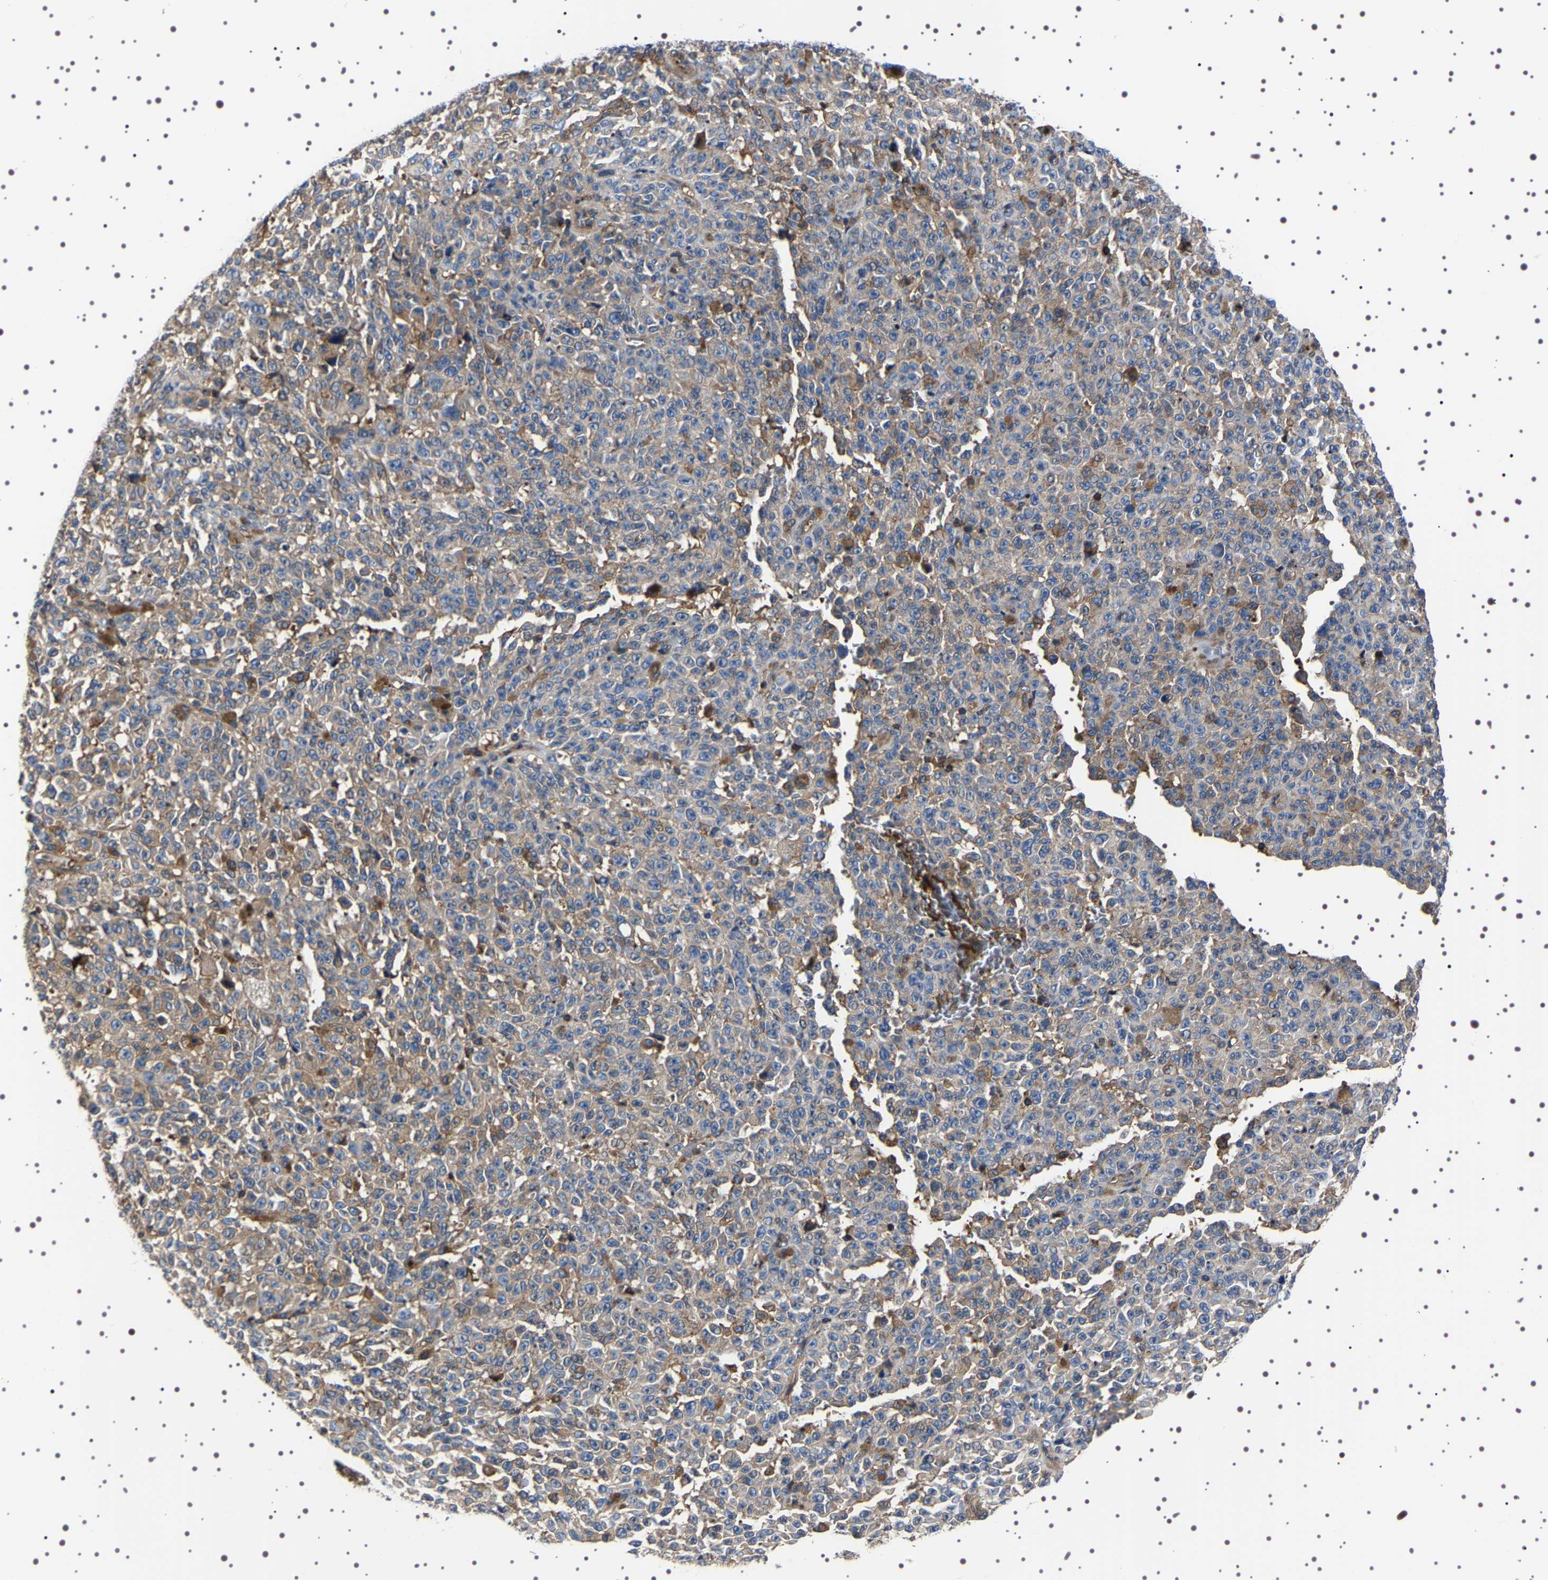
{"staining": {"intensity": "weak", "quantity": "<25%", "location": "cytoplasmic/membranous"}, "tissue": "melanoma", "cell_type": "Tumor cells", "image_type": "cancer", "snomed": [{"axis": "morphology", "description": "Malignant melanoma, NOS"}, {"axis": "topography", "description": "Skin"}], "caption": "Photomicrograph shows no protein positivity in tumor cells of malignant melanoma tissue.", "gene": "WDR1", "patient": {"sex": "female", "age": 82}}